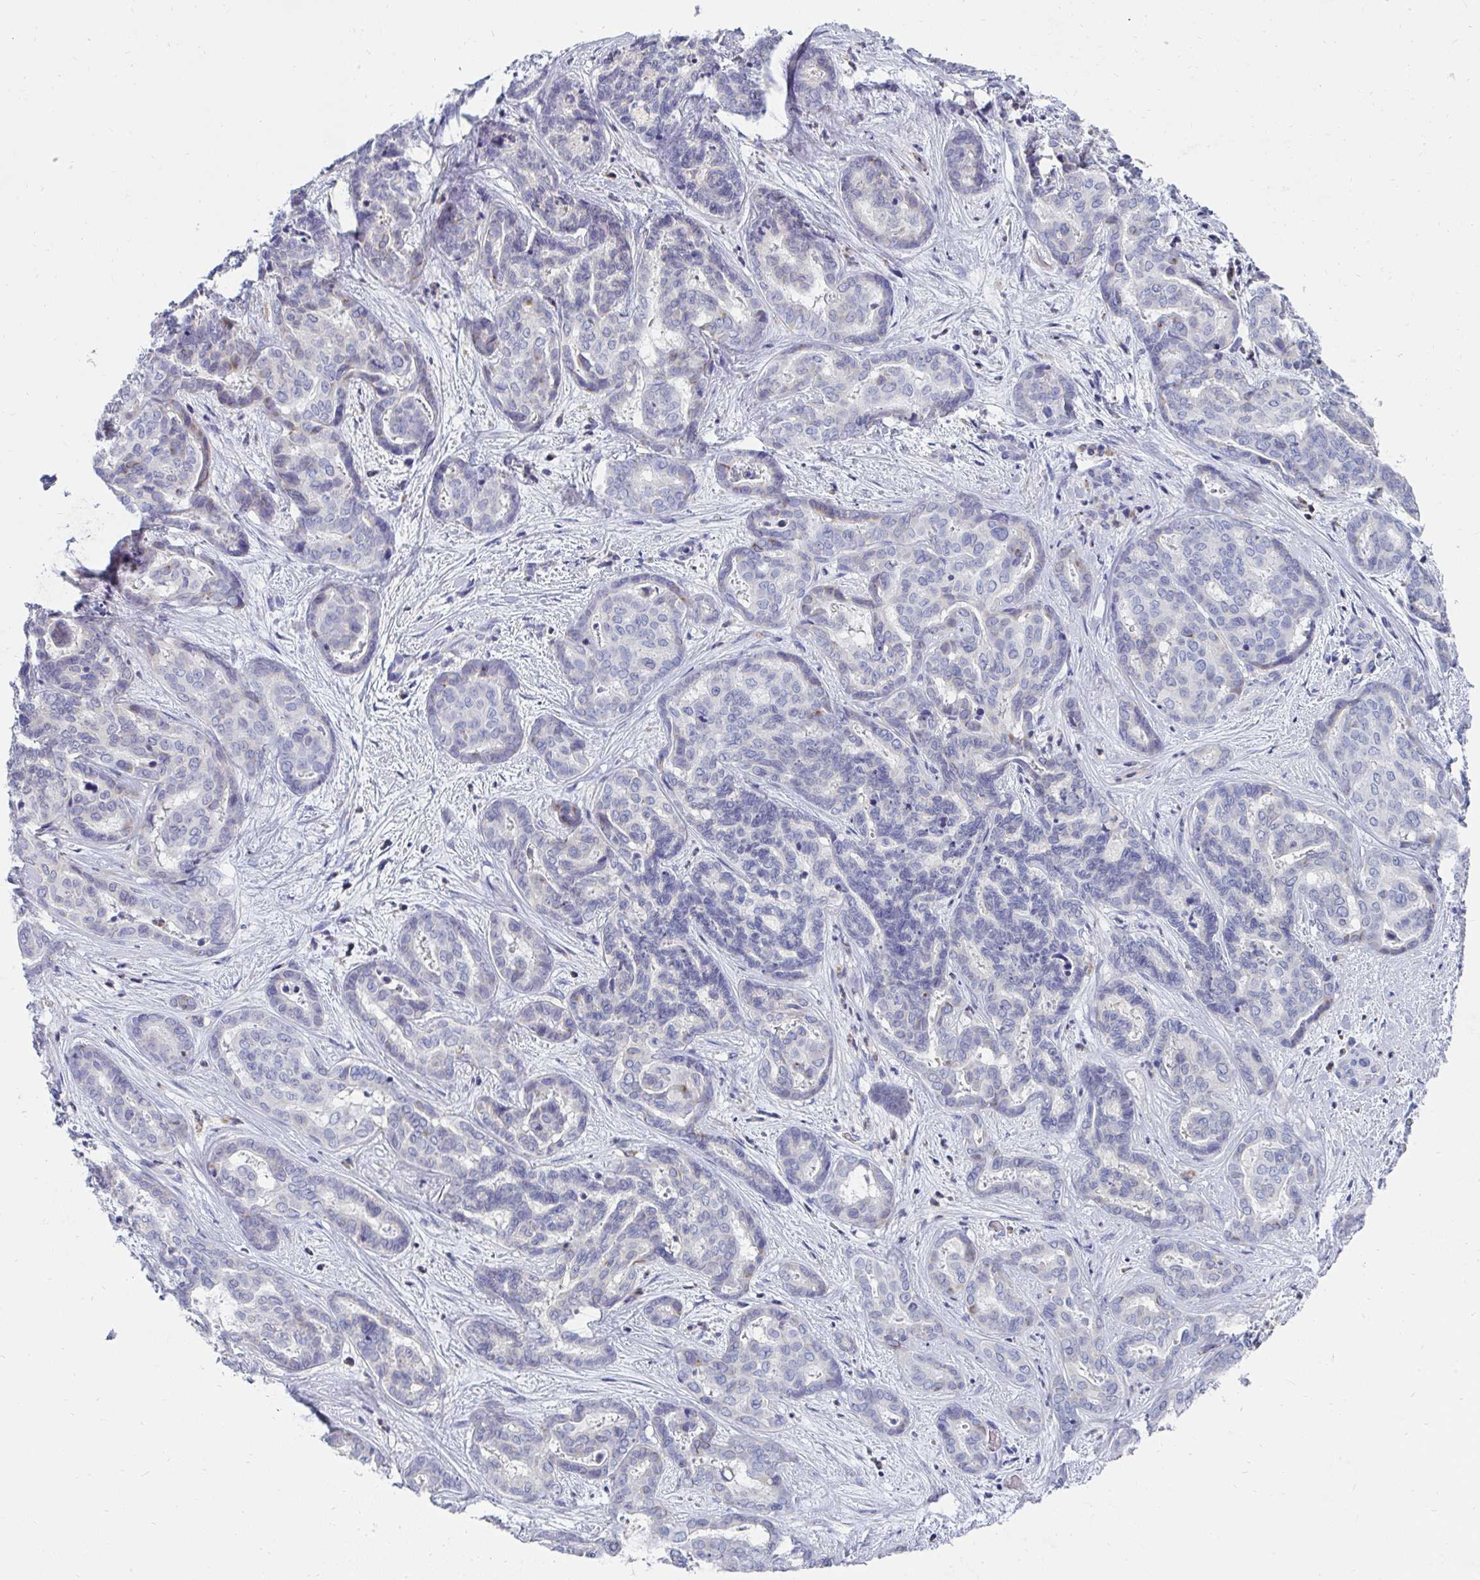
{"staining": {"intensity": "negative", "quantity": "none", "location": "none"}, "tissue": "liver cancer", "cell_type": "Tumor cells", "image_type": "cancer", "snomed": [{"axis": "morphology", "description": "Cholangiocarcinoma"}, {"axis": "topography", "description": "Liver"}], "caption": "DAB (3,3'-diaminobenzidine) immunohistochemical staining of human liver cholangiocarcinoma displays no significant expression in tumor cells.", "gene": "MGAM2", "patient": {"sex": "female", "age": 64}}